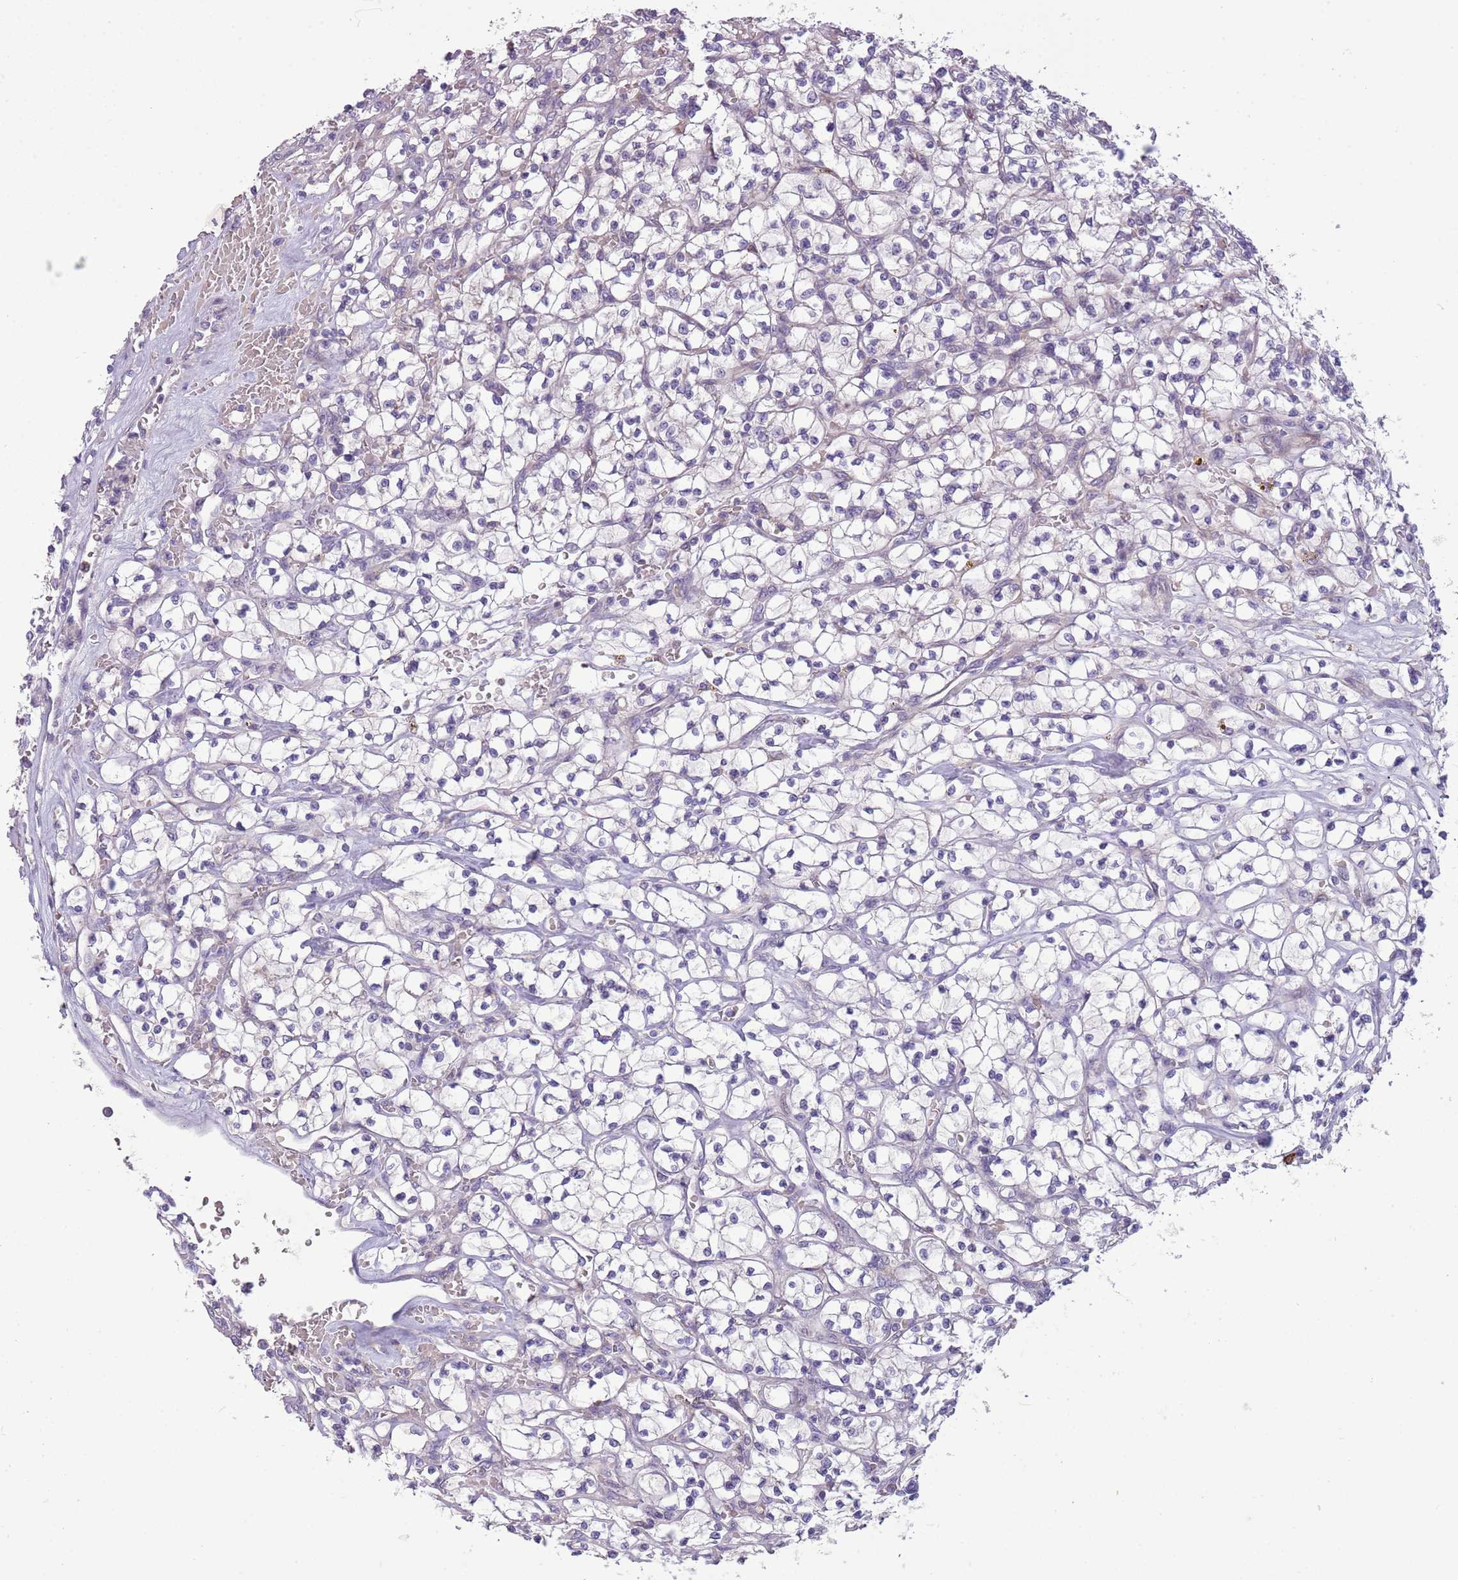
{"staining": {"intensity": "negative", "quantity": "none", "location": "none"}, "tissue": "renal cancer", "cell_type": "Tumor cells", "image_type": "cancer", "snomed": [{"axis": "morphology", "description": "Adenocarcinoma, NOS"}, {"axis": "topography", "description": "Kidney"}], "caption": "Protein analysis of adenocarcinoma (renal) demonstrates no significant expression in tumor cells.", "gene": "SCAMP5", "patient": {"sex": "female", "age": 64}}